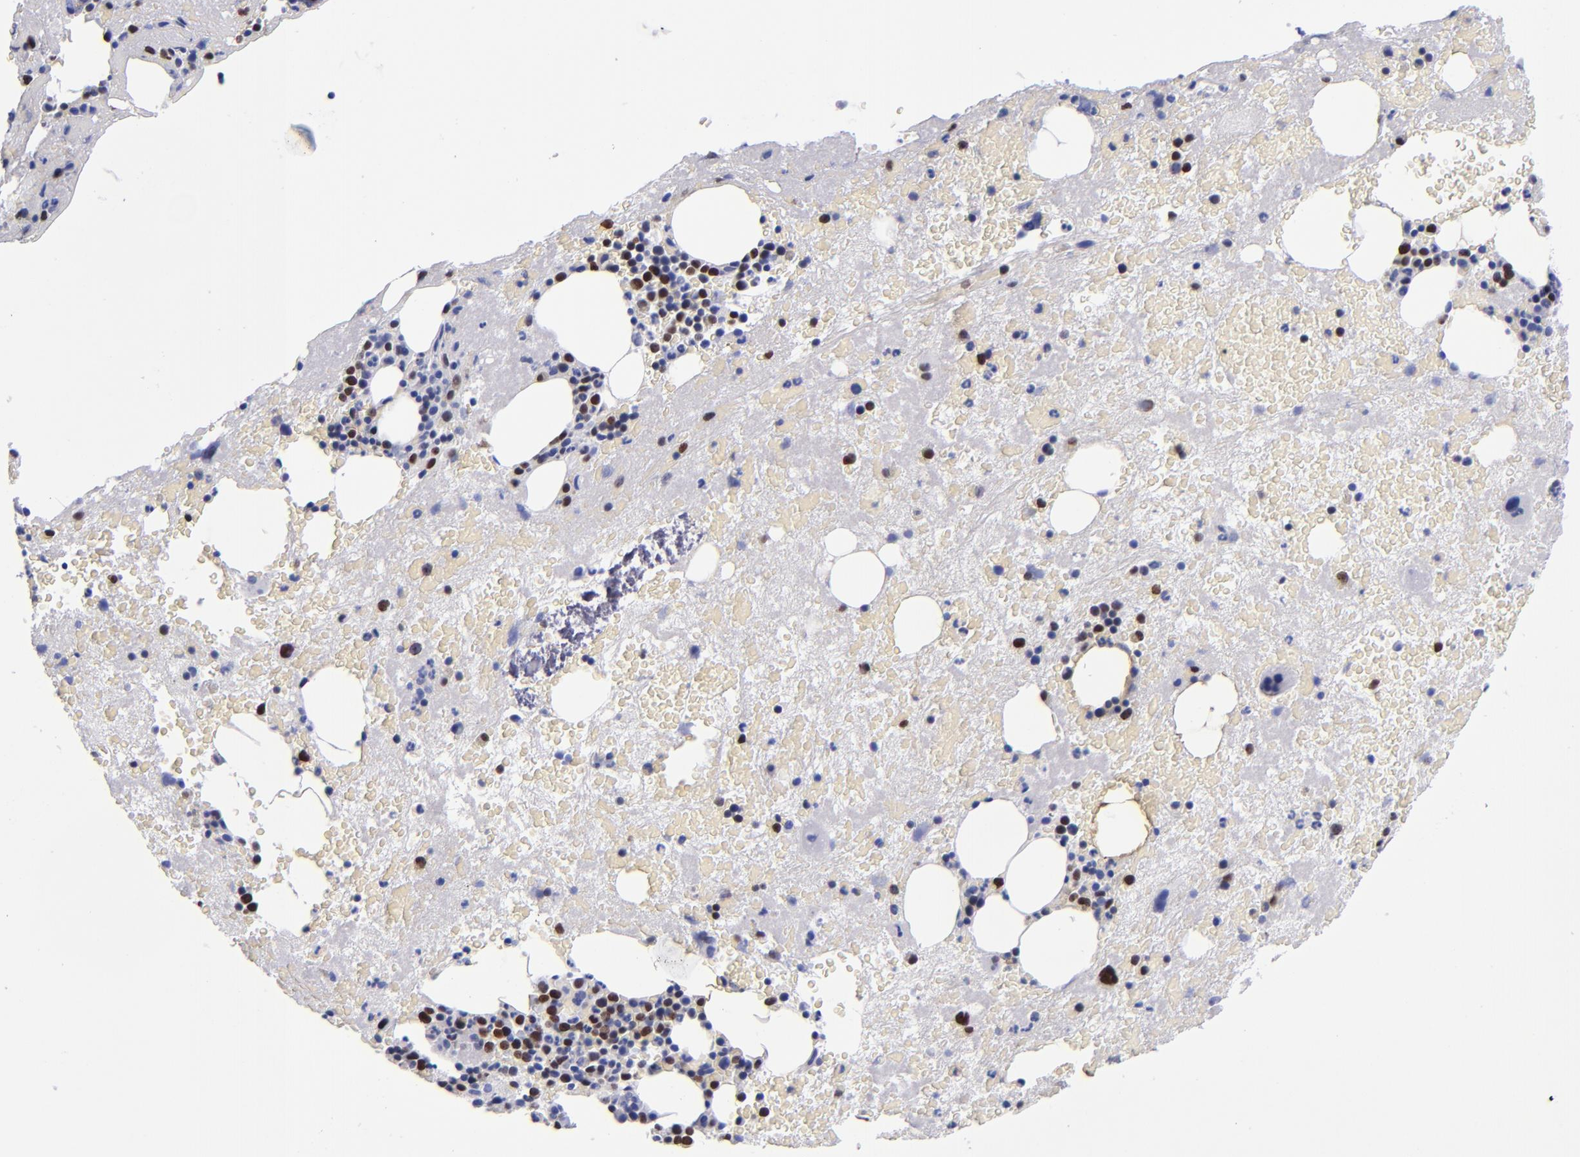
{"staining": {"intensity": "moderate", "quantity": "25%-75%", "location": "nuclear"}, "tissue": "bone marrow", "cell_type": "Hematopoietic cells", "image_type": "normal", "snomed": [{"axis": "morphology", "description": "Normal tissue, NOS"}, {"axis": "topography", "description": "Bone marrow"}], "caption": "Immunohistochemistry (IHC) staining of benign bone marrow, which displays medium levels of moderate nuclear staining in about 25%-75% of hematopoietic cells indicating moderate nuclear protein expression. The staining was performed using DAB (brown) for protein detection and nuclei were counterstained in hematoxylin (blue).", "gene": "MCM7", "patient": {"sex": "male", "age": 76}}